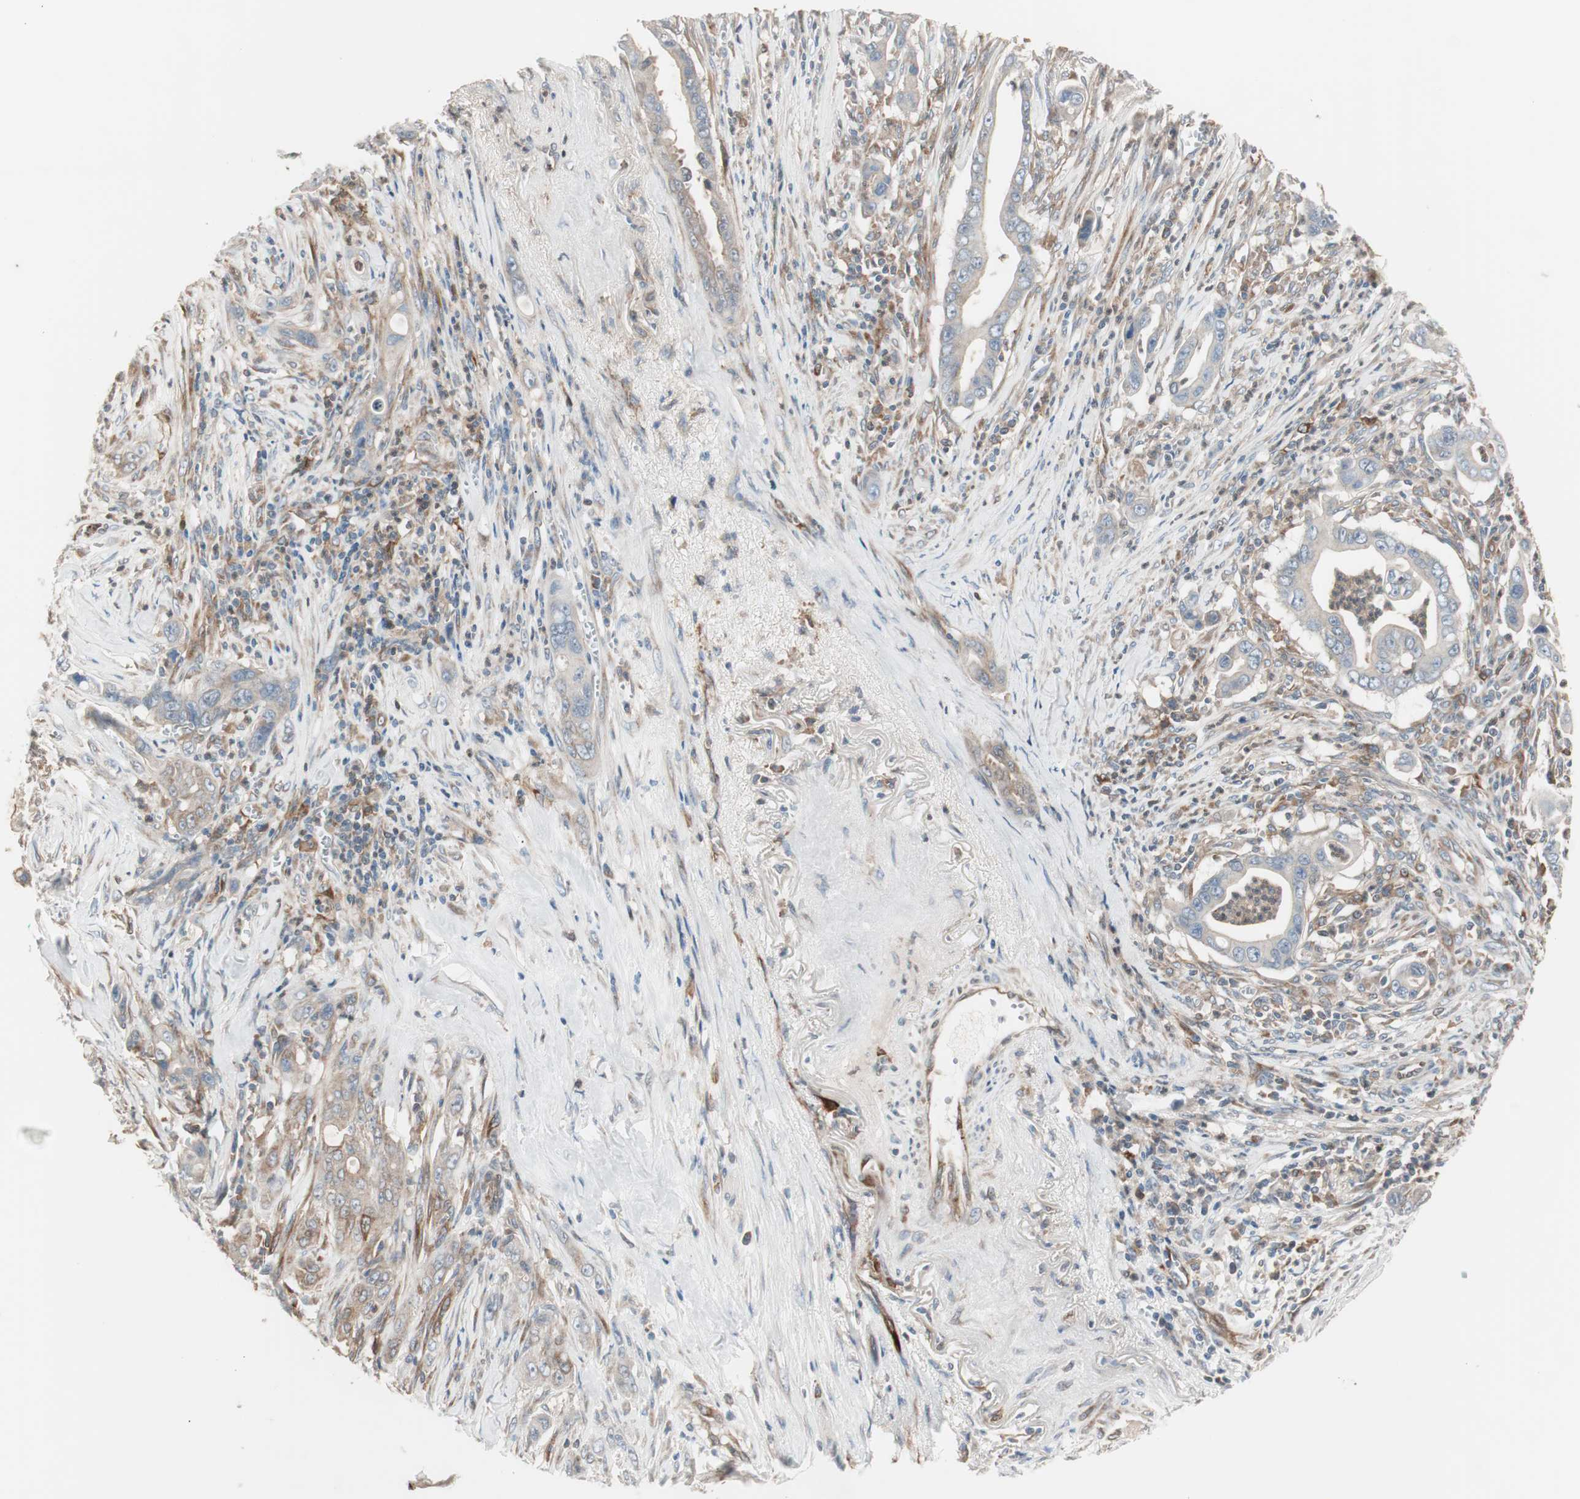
{"staining": {"intensity": "weak", "quantity": ">75%", "location": "cytoplasmic/membranous"}, "tissue": "pancreatic cancer", "cell_type": "Tumor cells", "image_type": "cancer", "snomed": [{"axis": "morphology", "description": "Adenocarcinoma, NOS"}, {"axis": "topography", "description": "Pancreas"}], "caption": "Brown immunohistochemical staining in human pancreatic cancer (adenocarcinoma) shows weak cytoplasmic/membranous positivity in approximately >75% of tumor cells. The staining was performed using DAB to visualize the protein expression in brown, while the nuclei were stained in blue with hematoxylin (Magnification: 20x).", "gene": "STAB1", "patient": {"sex": "male", "age": 59}}